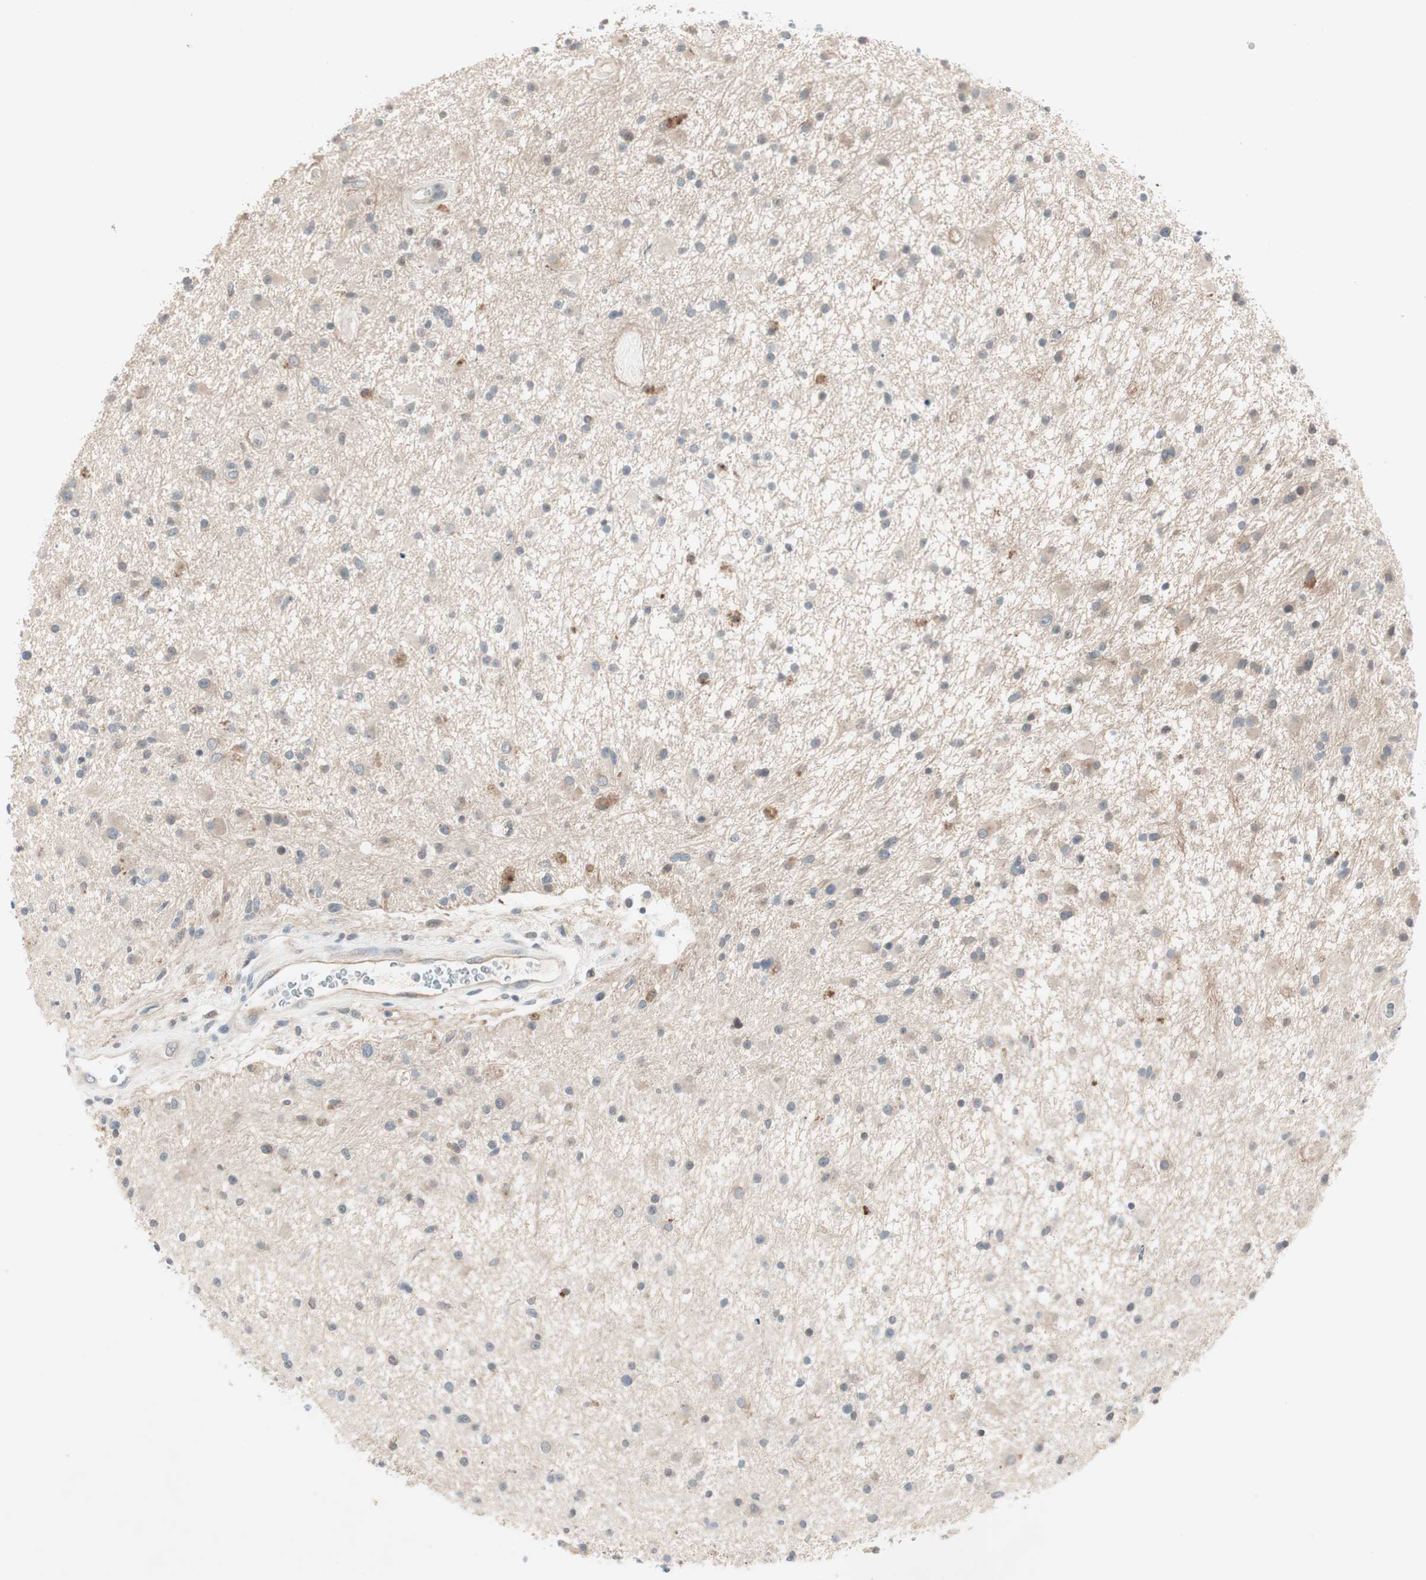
{"staining": {"intensity": "weak", "quantity": "25%-75%", "location": "cytoplasmic/membranous"}, "tissue": "glioma", "cell_type": "Tumor cells", "image_type": "cancer", "snomed": [{"axis": "morphology", "description": "Glioma, malignant, High grade"}, {"axis": "topography", "description": "Brain"}], "caption": "A high-resolution photomicrograph shows IHC staining of glioma, which exhibits weak cytoplasmic/membranous positivity in about 25%-75% of tumor cells.", "gene": "ITGB4", "patient": {"sex": "male", "age": 33}}